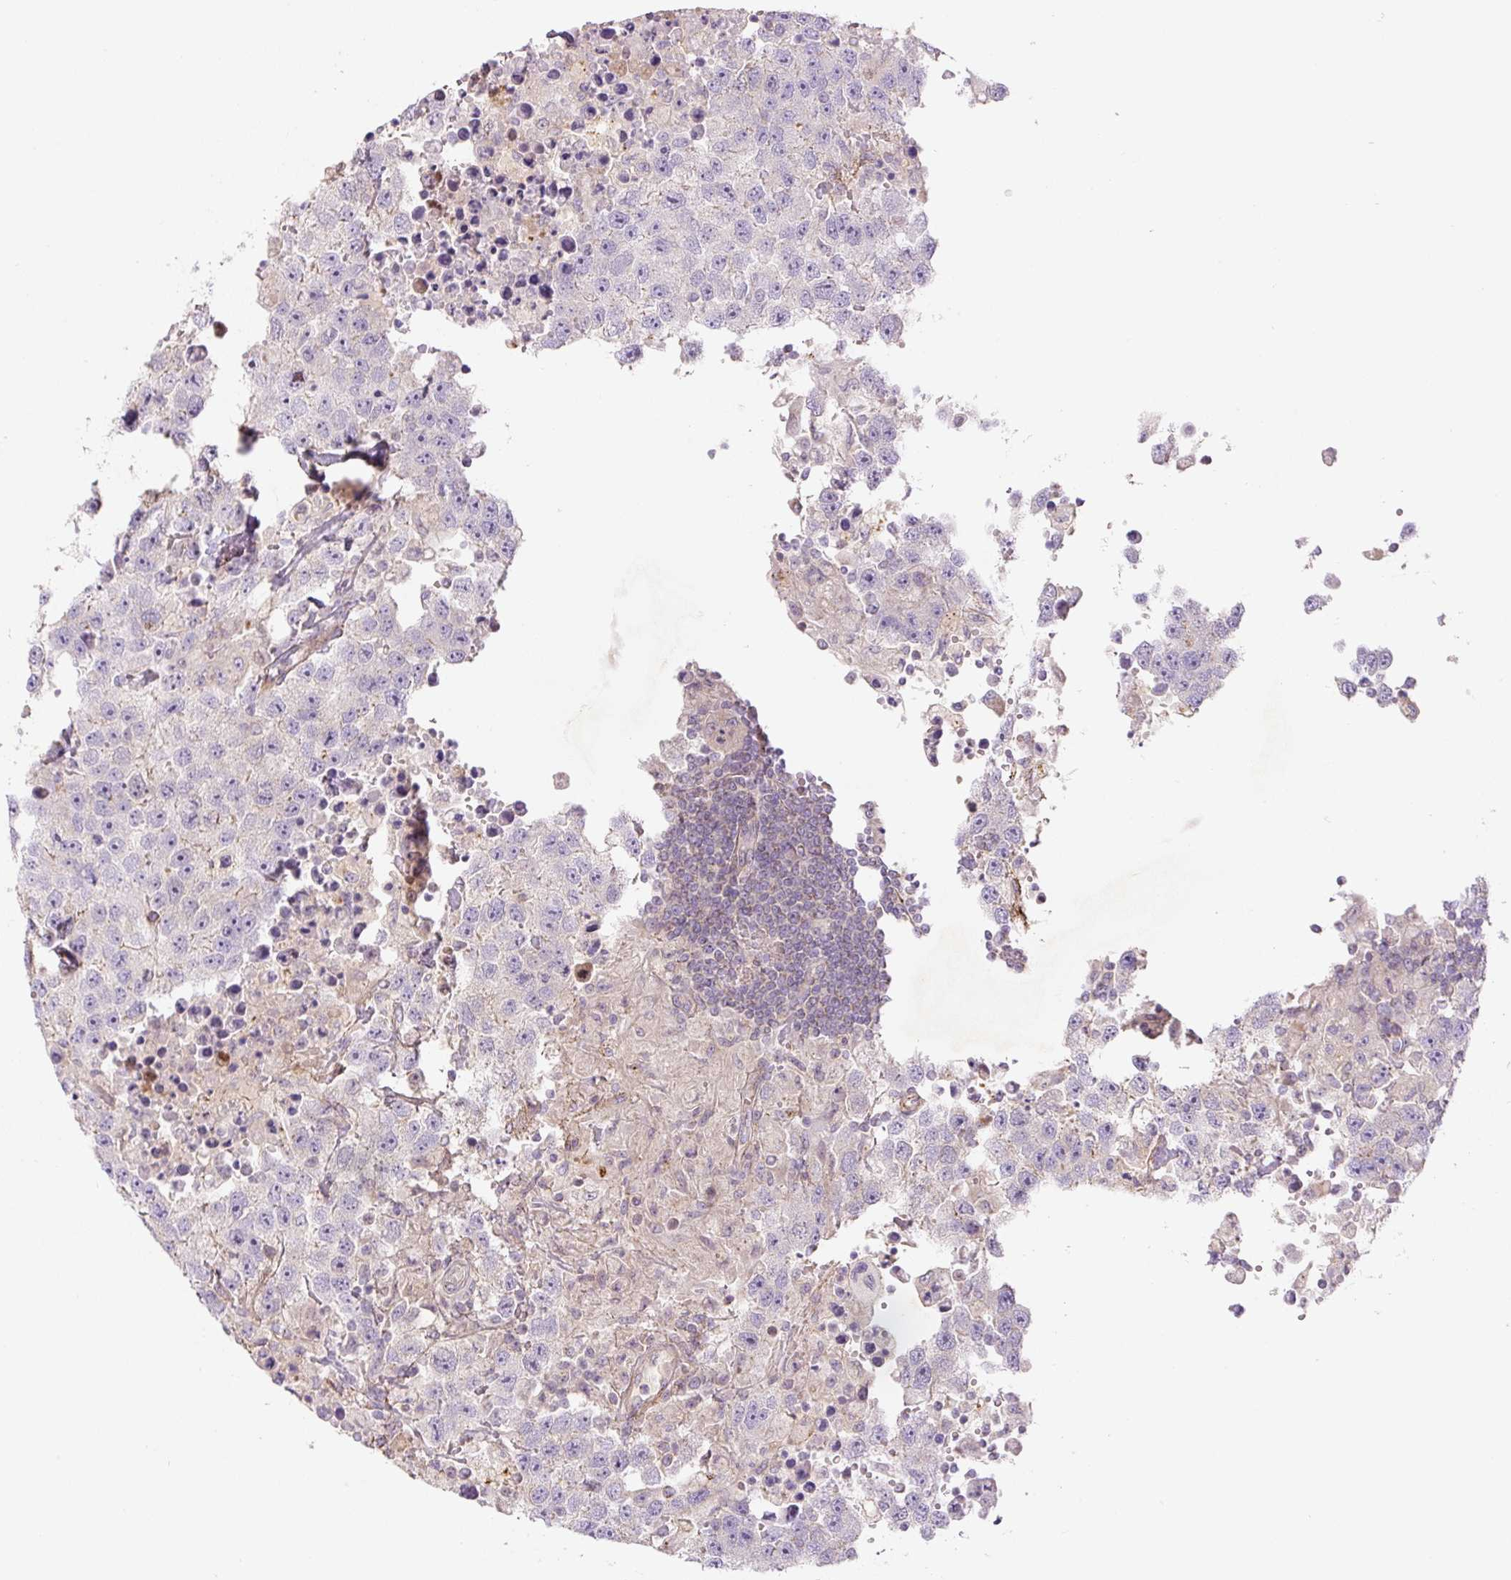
{"staining": {"intensity": "negative", "quantity": "none", "location": "none"}, "tissue": "testis cancer", "cell_type": "Tumor cells", "image_type": "cancer", "snomed": [{"axis": "morphology", "description": "Carcinoma, Embryonal, NOS"}, {"axis": "topography", "description": "Testis"}], "caption": "An image of testis cancer stained for a protein shows no brown staining in tumor cells.", "gene": "CCNI2", "patient": {"sex": "male", "age": 83}}